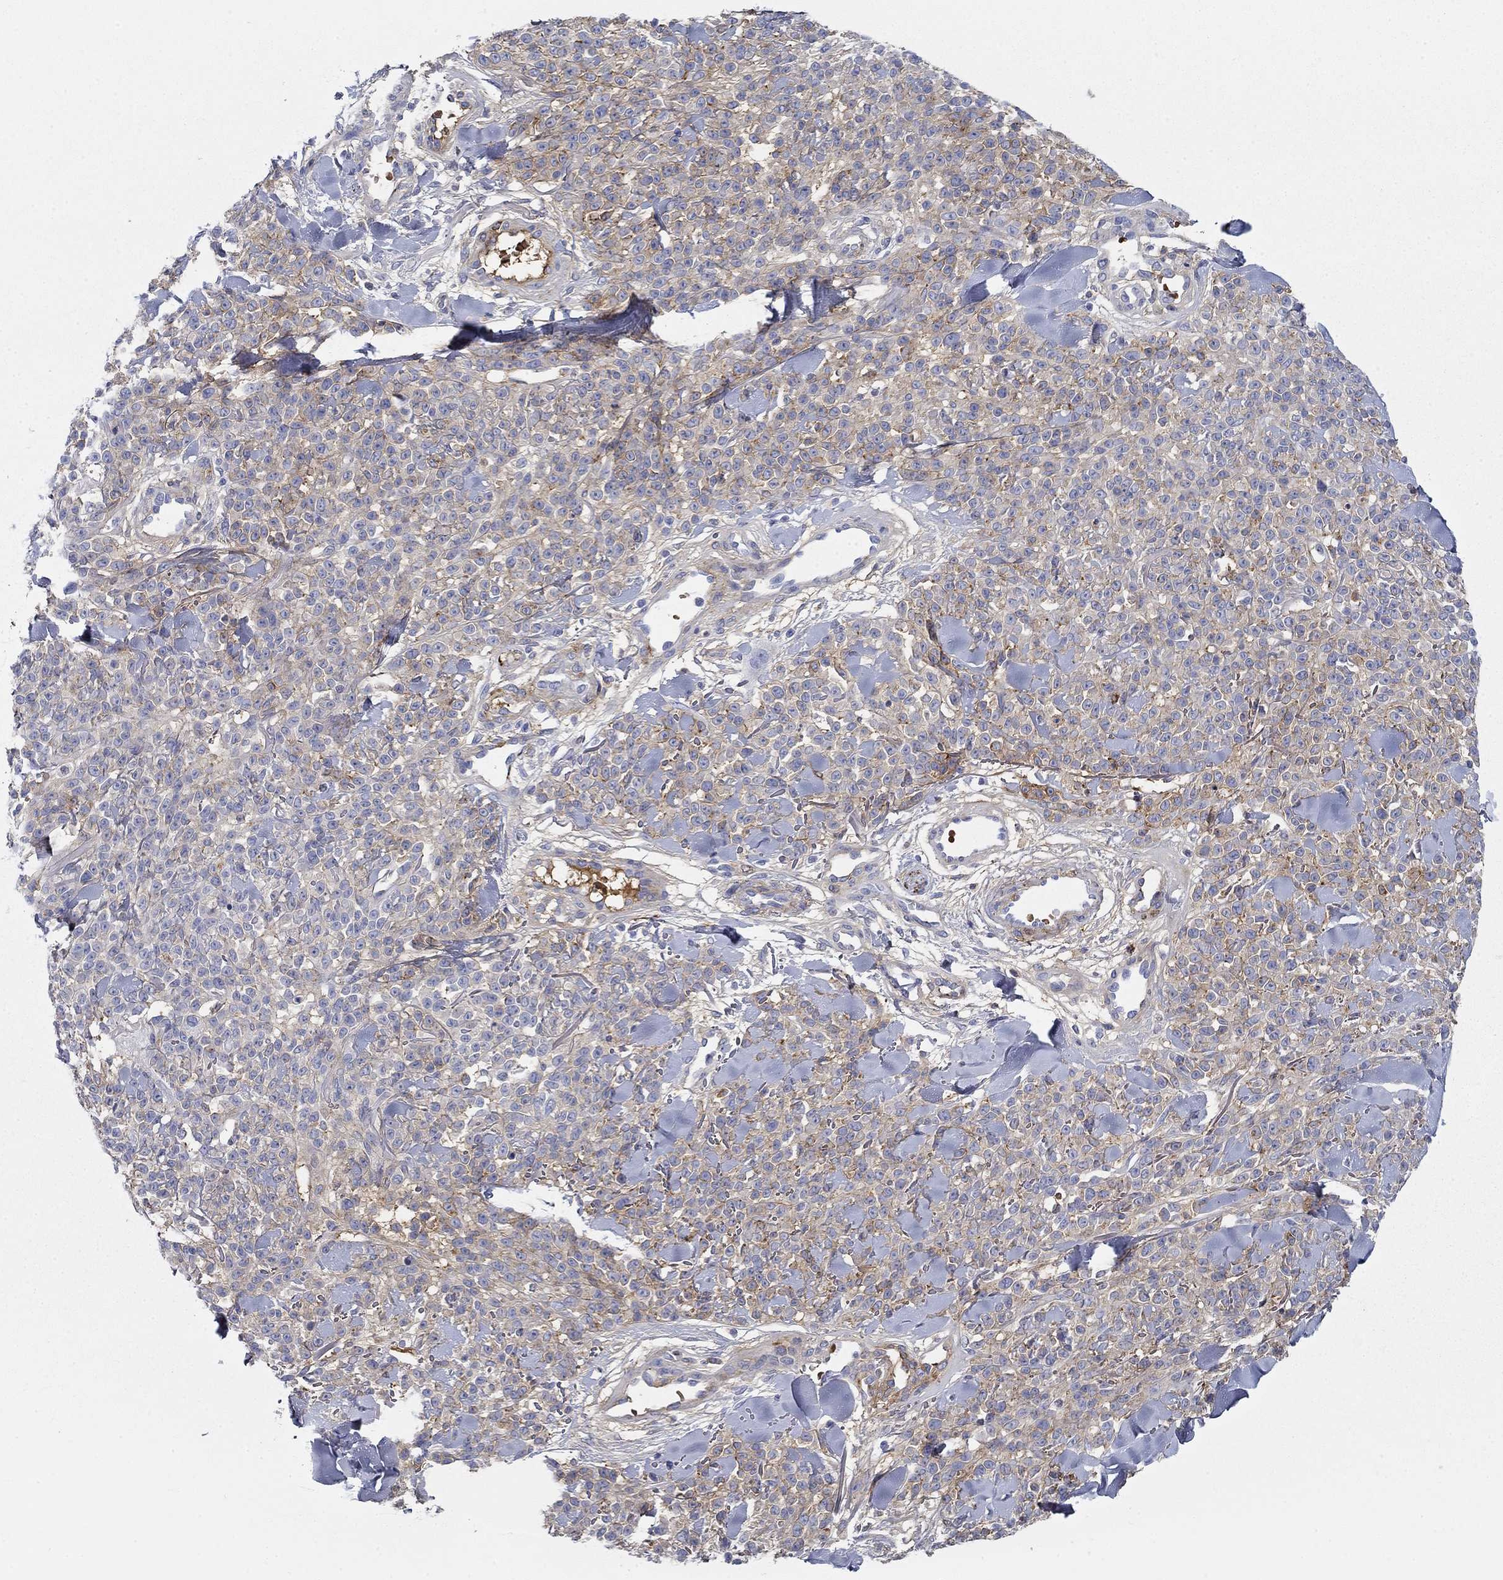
{"staining": {"intensity": "moderate", "quantity": ">75%", "location": "cytoplasmic/membranous"}, "tissue": "melanoma", "cell_type": "Tumor cells", "image_type": "cancer", "snomed": [{"axis": "morphology", "description": "Malignant melanoma, NOS"}, {"axis": "topography", "description": "Skin"}, {"axis": "topography", "description": "Skin of trunk"}], "caption": "This photomicrograph shows malignant melanoma stained with immunohistochemistry to label a protein in brown. The cytoplasmic/membranous of tumor cells show moderate positivity for the protein. Nuclei are counter-stained blue.", "gene": "GPC1", "patient": {"sex": "male", "age": 74}}